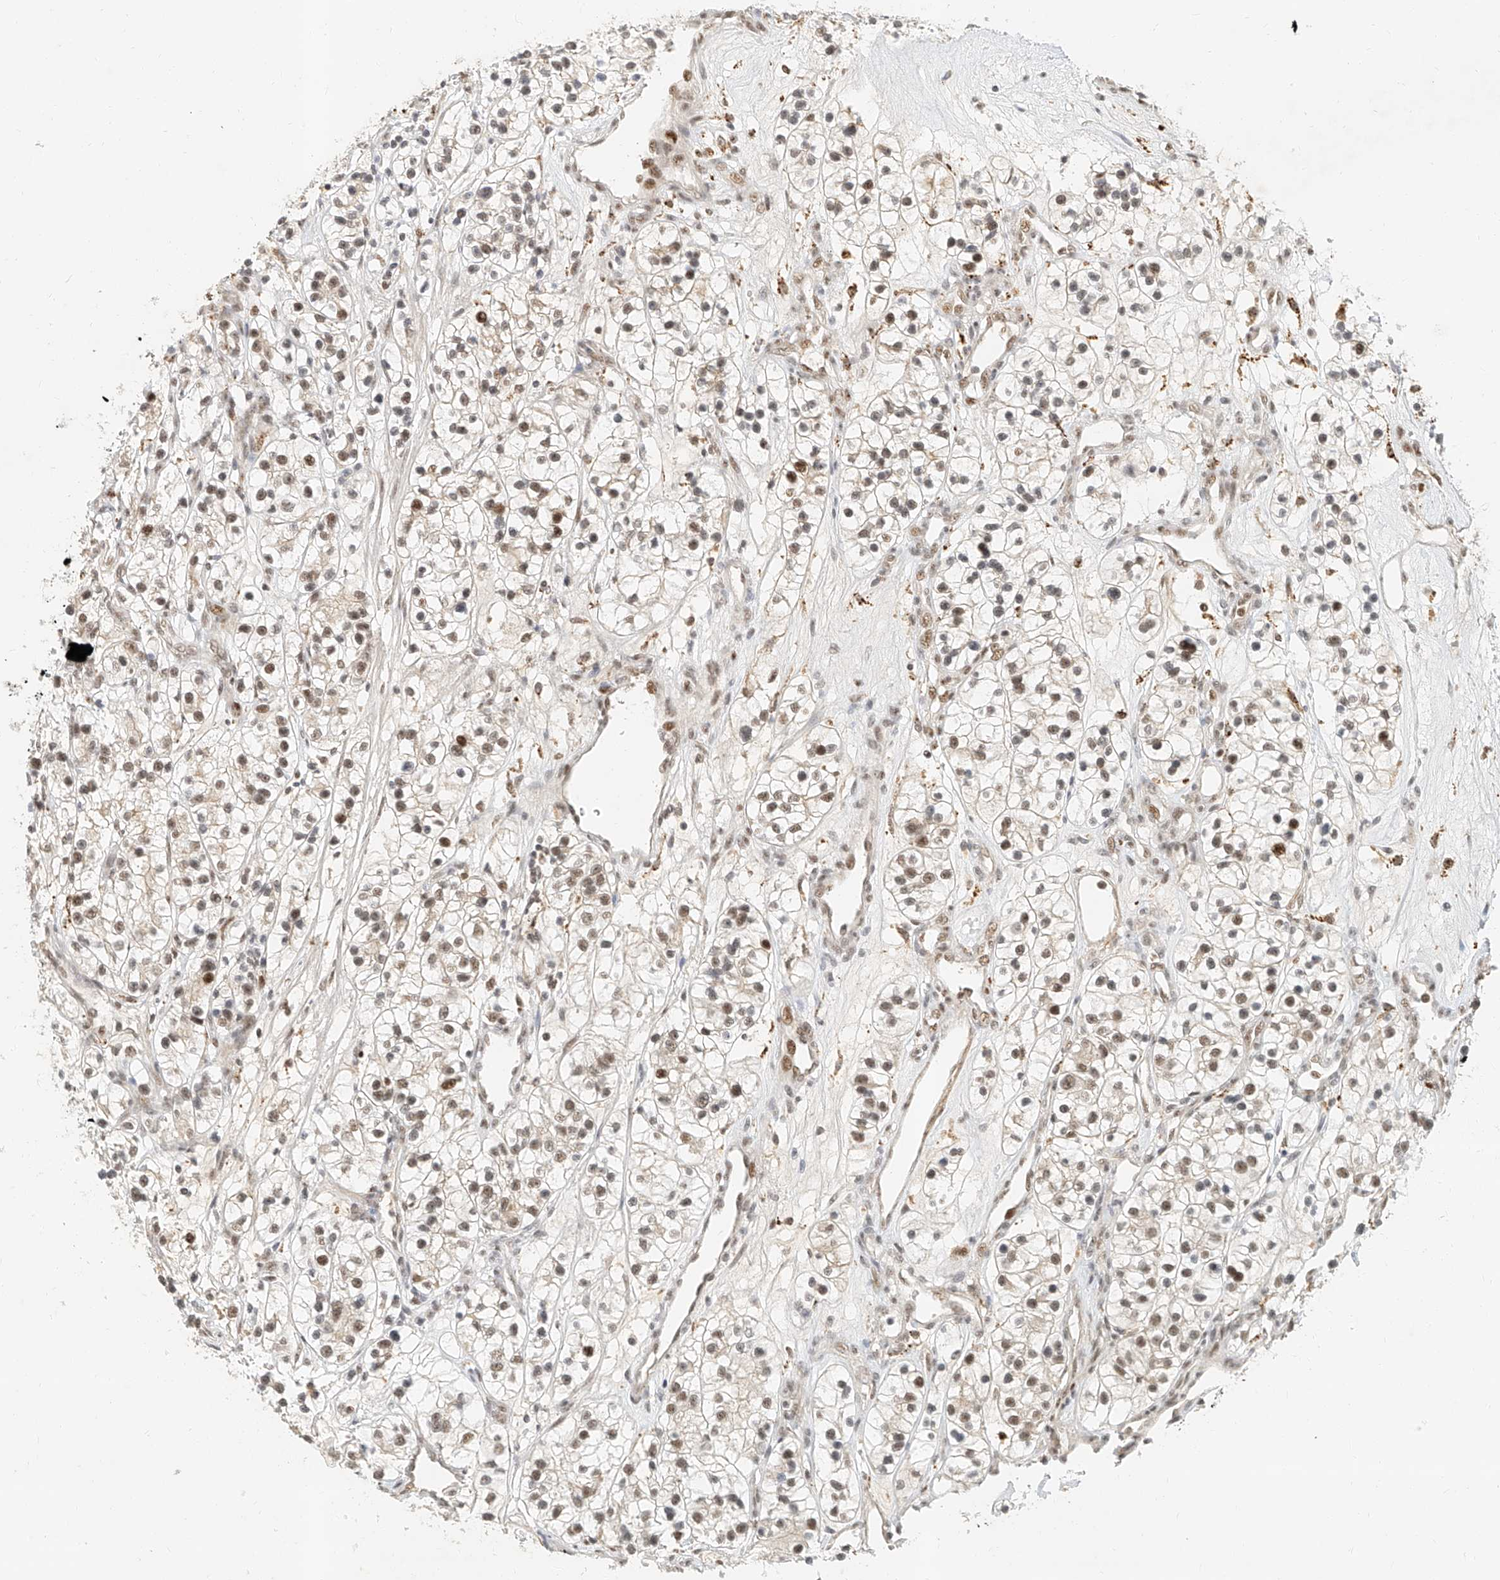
{"staining": {"intensity": "moderate", "quantity": "25%-75%", "location": "nuclear"}, "tissue": "renal cancer", "cell_type": "Tumor cells", "image_type": "cancer", "snomed": [{"axis": "morphology", "description": "Adenocarcinoma, NOS"}, {"axis": "topography", "description": "Kidney"}], "caption": "Tumor cells demonstrate medium levels of moderate nuclear positivity in about 25%-75% of cells in human renal cancer.", "gene": "CXorf58", "patient": {"sex": "female", "age": 57}}